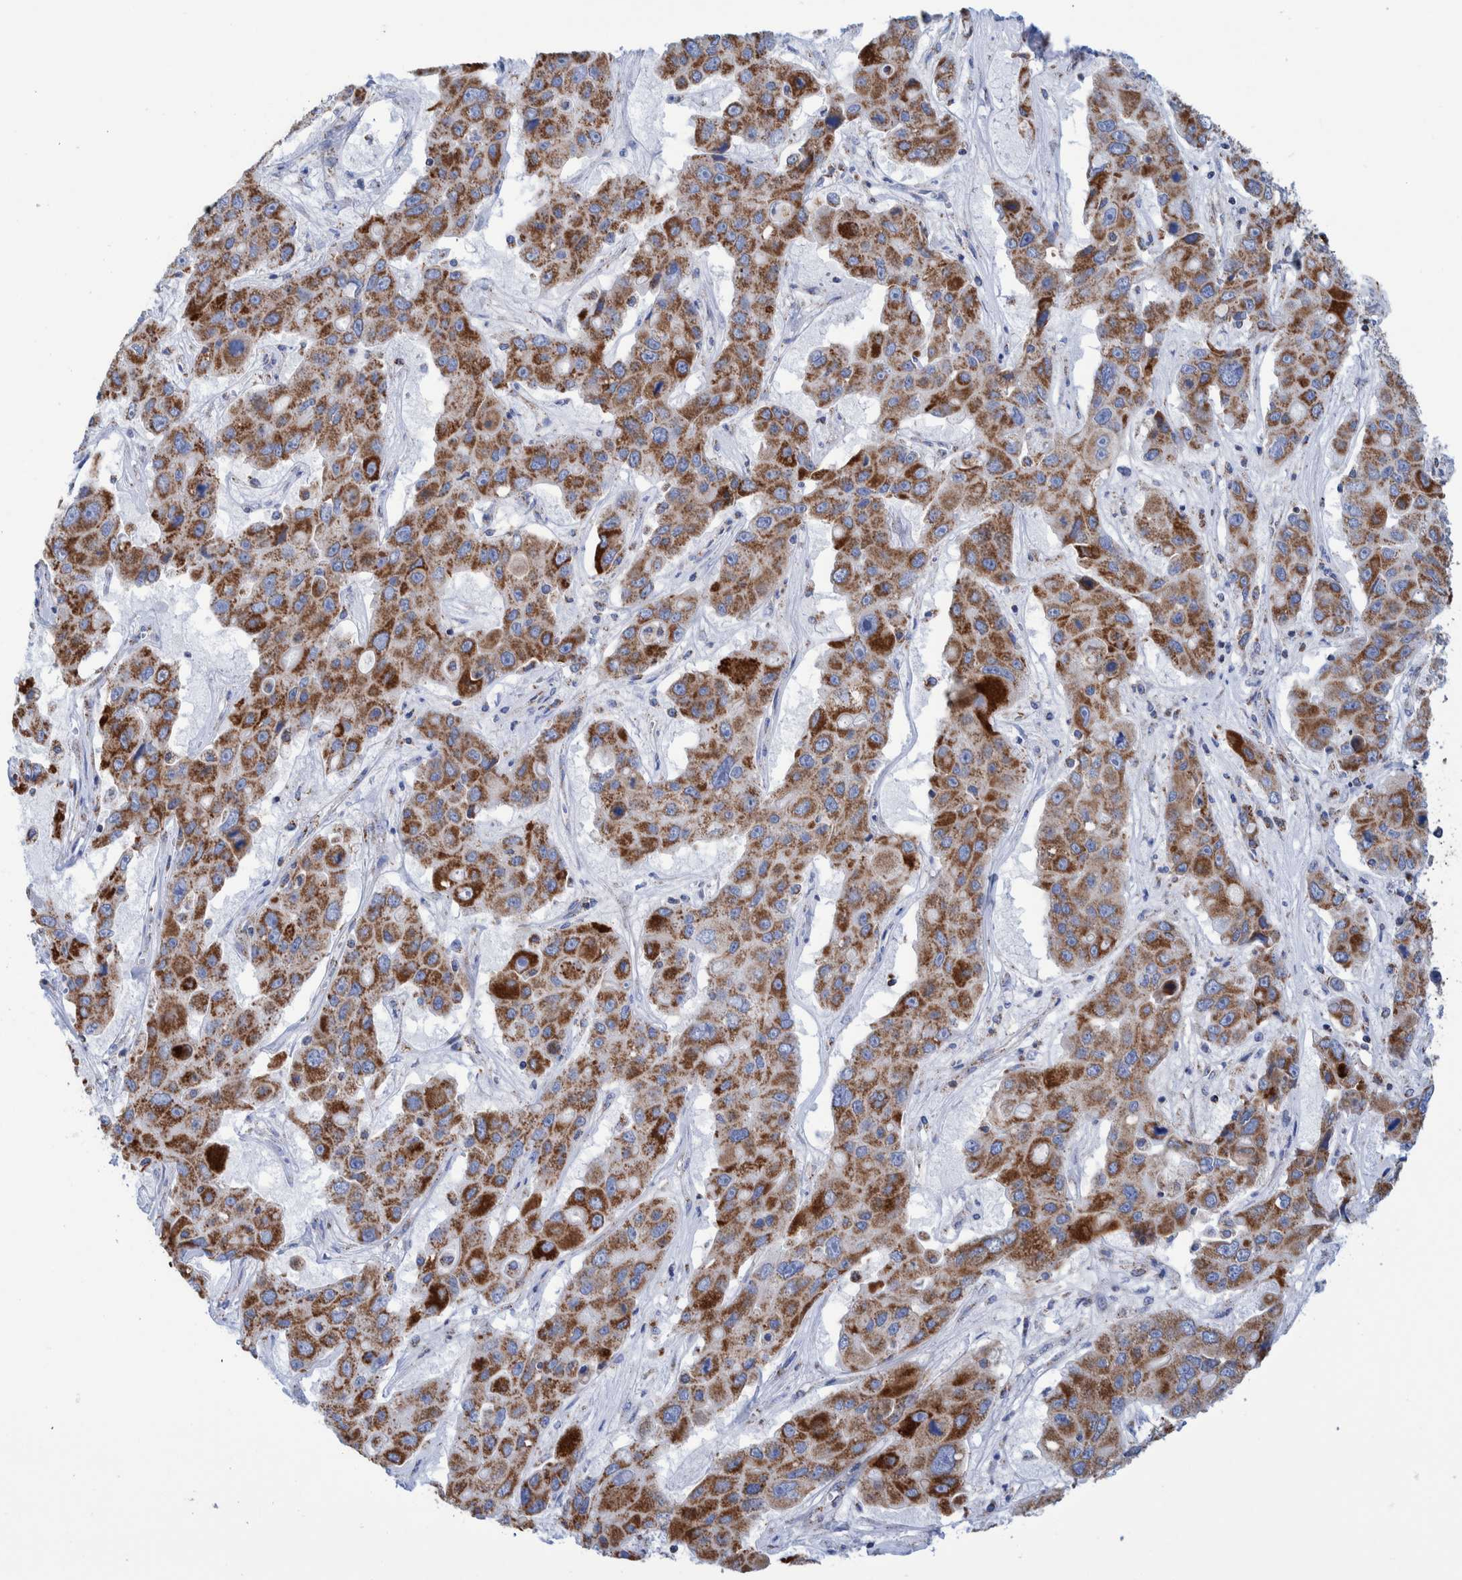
{"staining": {"intensity": "moderate", "quantity": ">75%", "location": "cytoplasmic/membranous"}, "tissue": "liver cancer", "cell_type": "Tumor cells", "image_type": "cancer", "snomed": [{"axis": "morphology", "description": "Cholangiocarcinoma"}, {"axis": "topography", "description": "Liver"}], "caption": "Immunohistochemistry histopathology image of human liver cholangiocarcinoma stained for a protein (brown), which exhibits medium levels of moderate cytoplasmic/membranous positivity in approximately >75% of tumor cells.", "gene": "DECR1", "patient": {"sex": "male", "age": 67}}